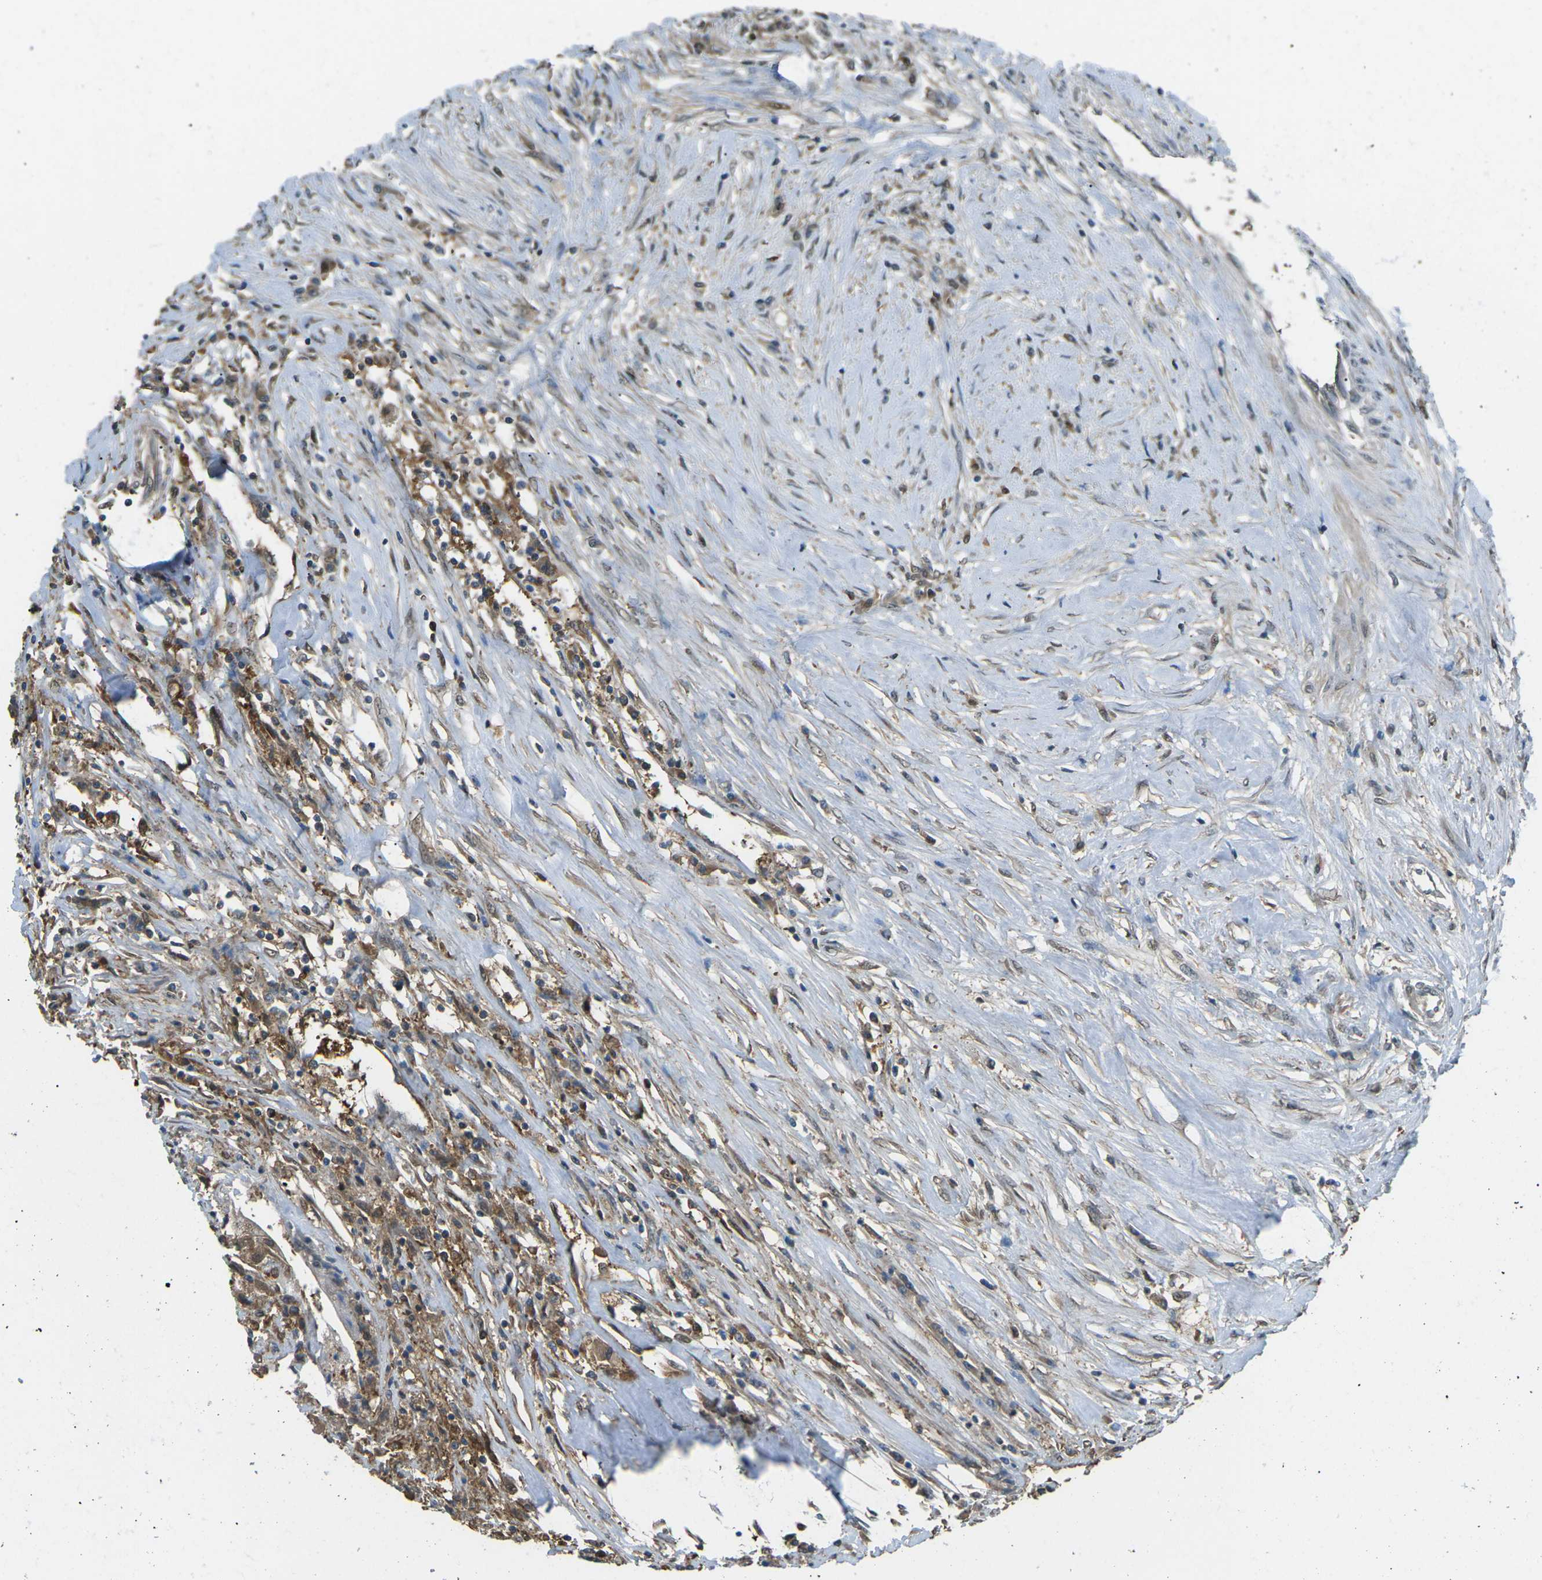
{"staining": {"intensity": "weak", "quantity": ">75%", "location": "cytoplasmic/membranous"}, "tissue": "colorectal cancer", "cell_type": "Tumor cells", "image_type": "cancer", "snomed": [{"axis": "morphology", "description": "Adenocarcinoma, NOS"}, {"axis": "topography", "description": "Rectum"}], "caption": "Immunohistochemical staining of adenocarcinoma (colorectal) reveals low levels of weak cytoplasmic/membranous protein positivity in approximately >75% of tumor cells.", "gene": "PIEZO2", "patient": {"sex": "male", "age": 63}}